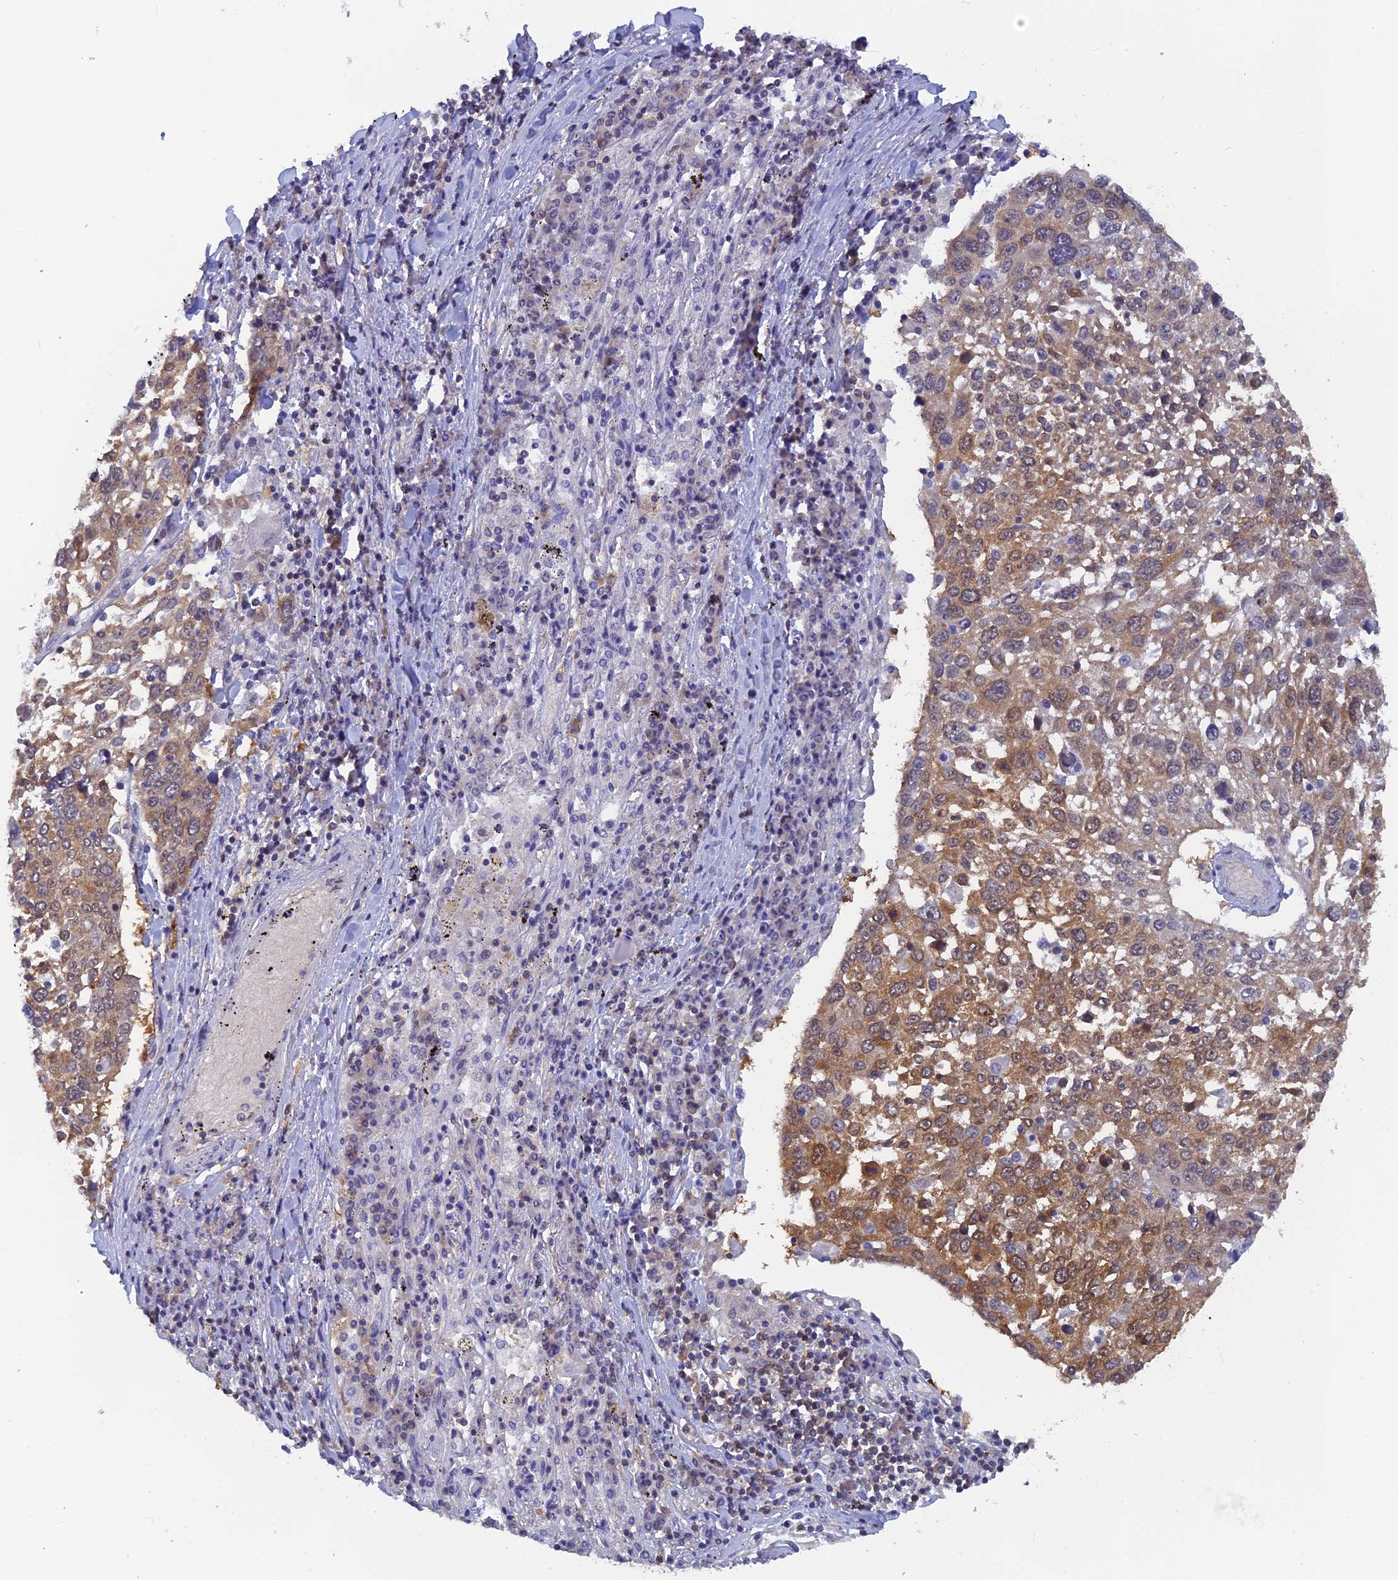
{"staining": {"intensity": "moderate", "quantity": "25%-75%", "location": "cytoplasmic/membranous,nuclear"}, "tissue": "lung cancer", "cell_type": "Tumor cells", "image_type": "cancer", "snomed": [{"axis": "morphology", "description": "Squamous cell carcinoma, NOS"}, {"axis": "topography", "description": "Lung"}], "caption": "Protein expression analysis of lung cancer (squamous cell carcinoma) demonstrates moderate cytoplasmic/membranous and nuclear staining in approximately 25%-75% of tumor cells.", "gene": "HINT1", "patient": {"sex": "male", "age": 65}}